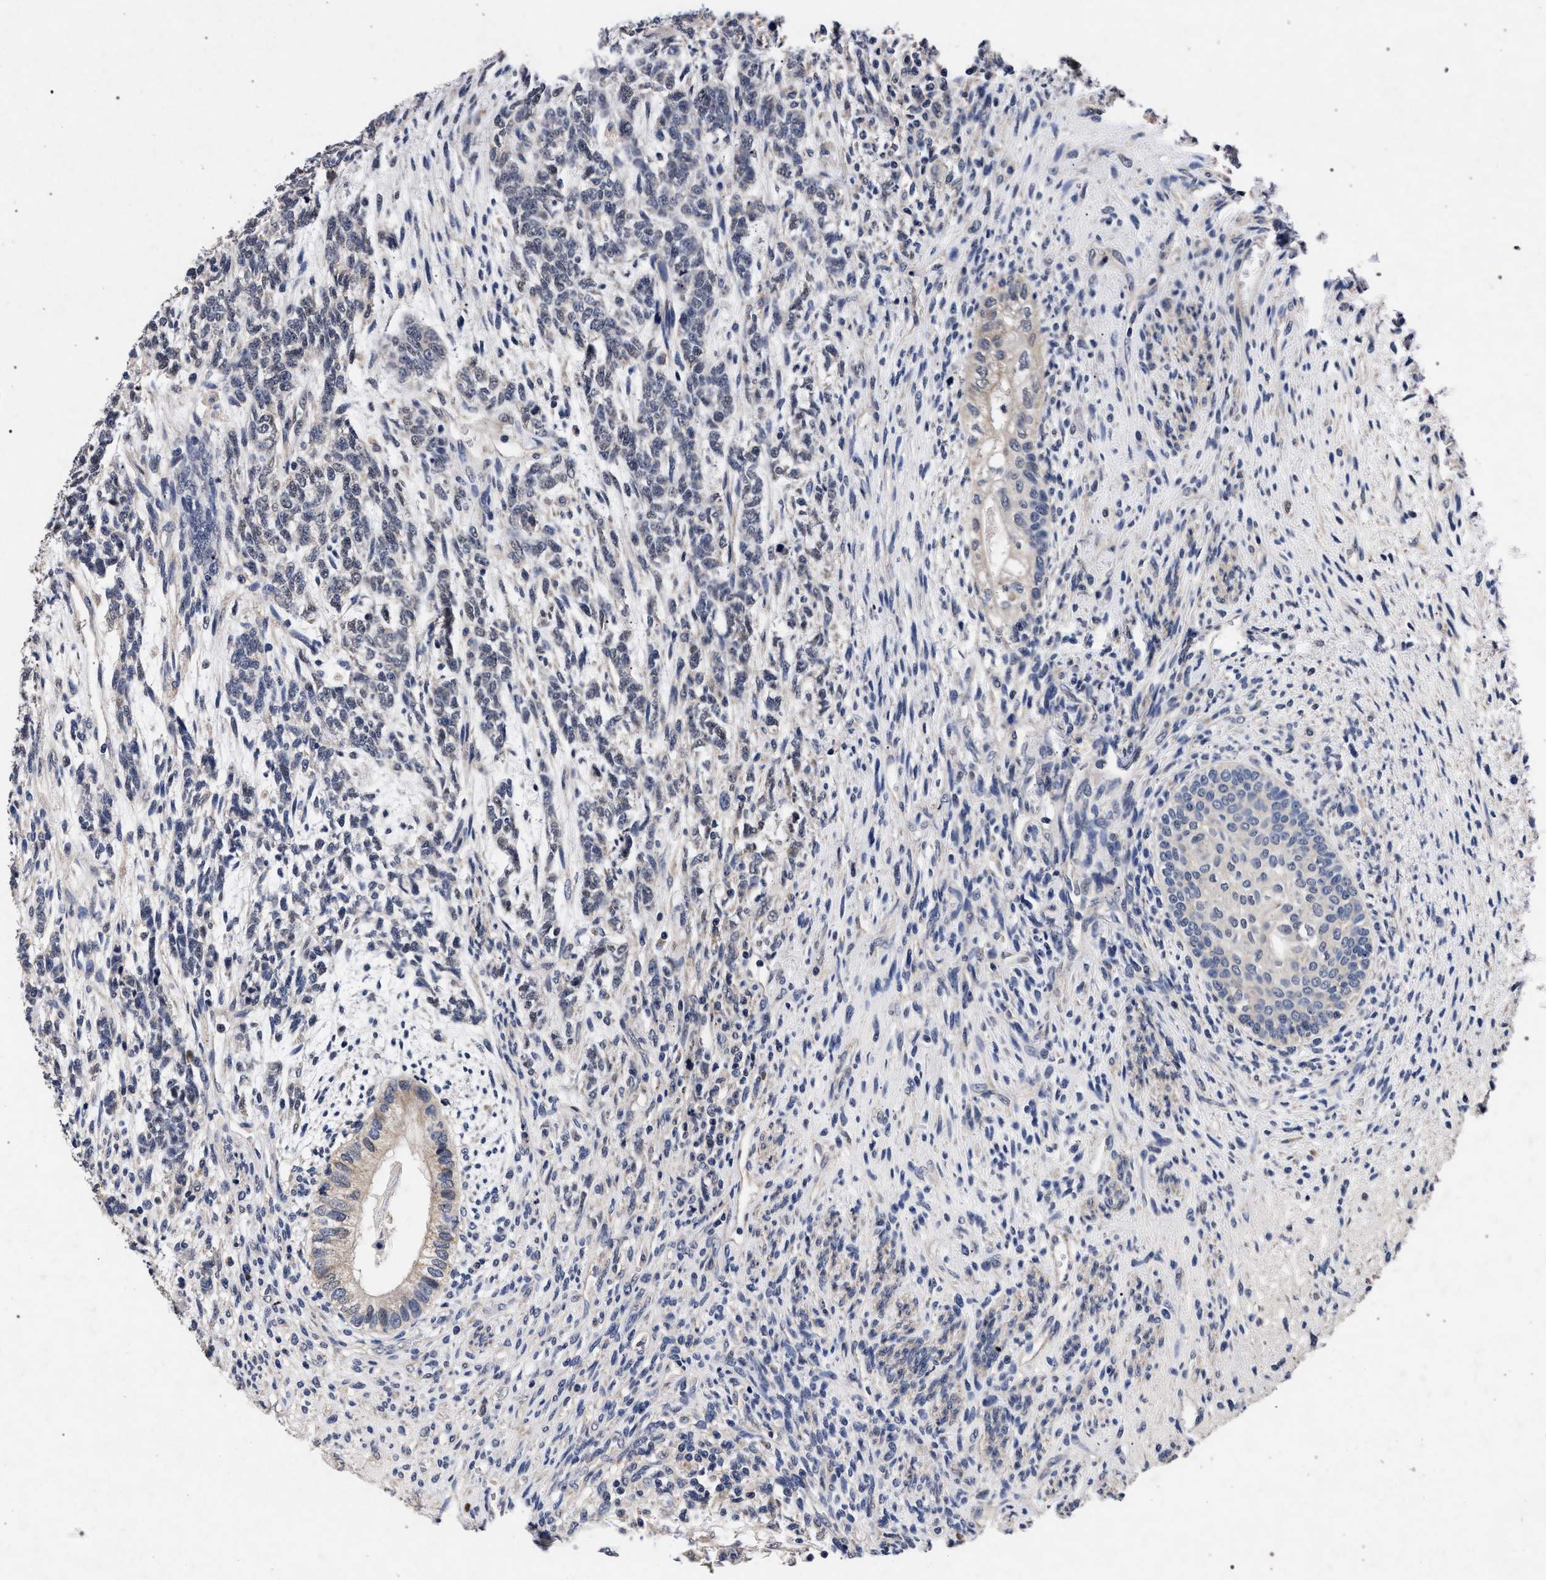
{"staining": {"intensity": "negative", "quantity": "none", "location": "none"}, "tissue": "testis cancer", "cell_type": "Tumor cells", "image_type": "cancer", "snomed": [{"axis": "morphology", "description": "Seminoma, NOS"}, {"axis": "topography", "description": "Testis"}], "caption": "Photomicrograph shows no significant protein staining in tumor cells of testis seminoma.", "gene": "CFAP95", "patient": {"sex": "male", "age": 28}}